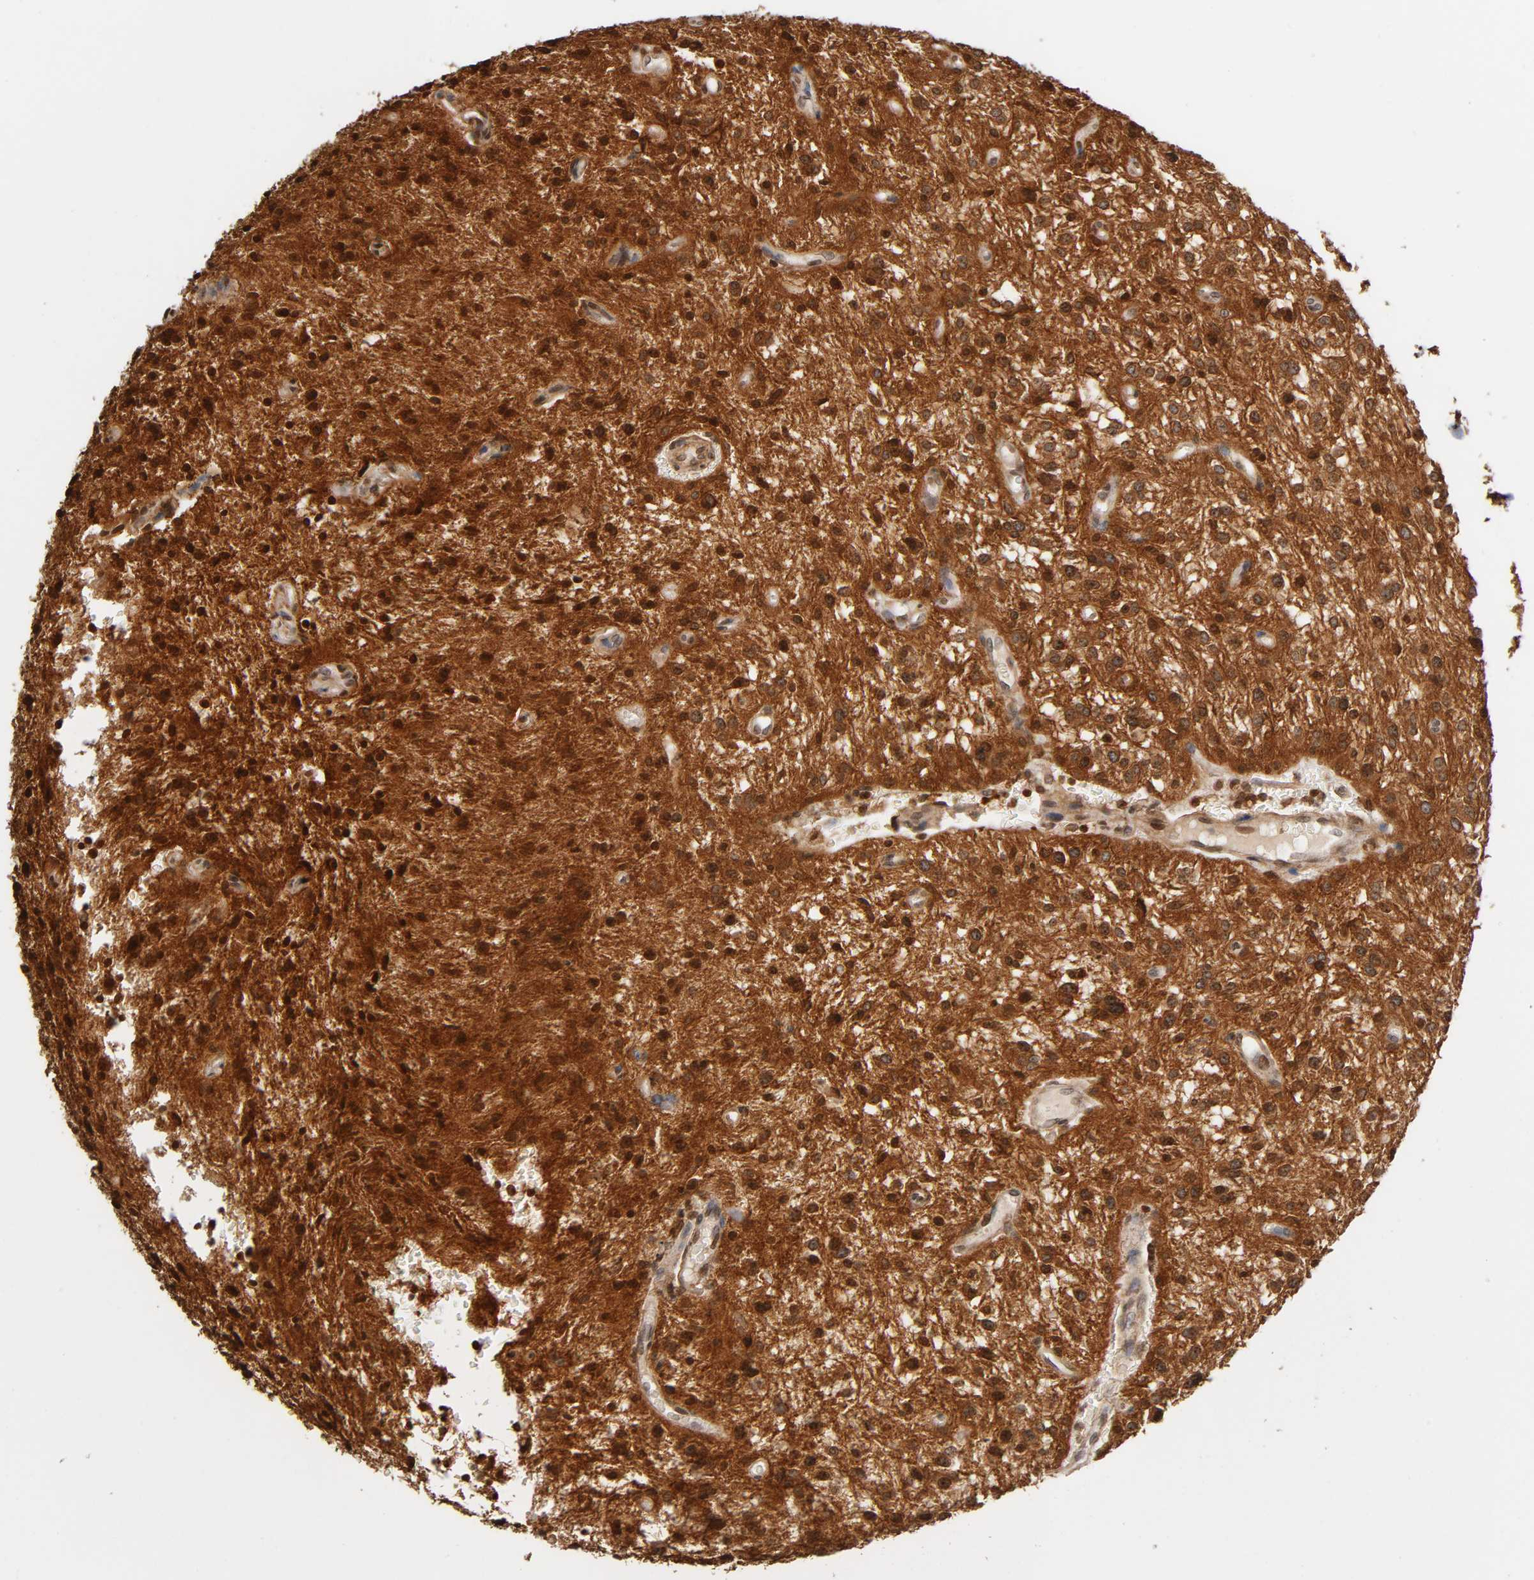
{"staining": {"intensity": "strong", "quantity": ">75%", "location": "cytoplasmic/membranous"}, "tissue": "glioma", "cell_type": "Tumor cells", "image_type": "cancer", "snomed": [{"axis": "morphology", "description": "Glioma, malignant, NOS"}, {"axis": "topography", "description": "Cerebellum"}], "caption": "Immunohistochemical staining of malignant glioma displays high levels of strong cytoplasmic/membranous protein expression in approximately >75% of tumor cells. The staining was performed using DAB to visualize the protein expression in brown, while the nuclei were stained in blue with hematoxylin (Magnification: 20x).", "gene": "ITGAV", "patient": {"sex": "female", "age": 10}}